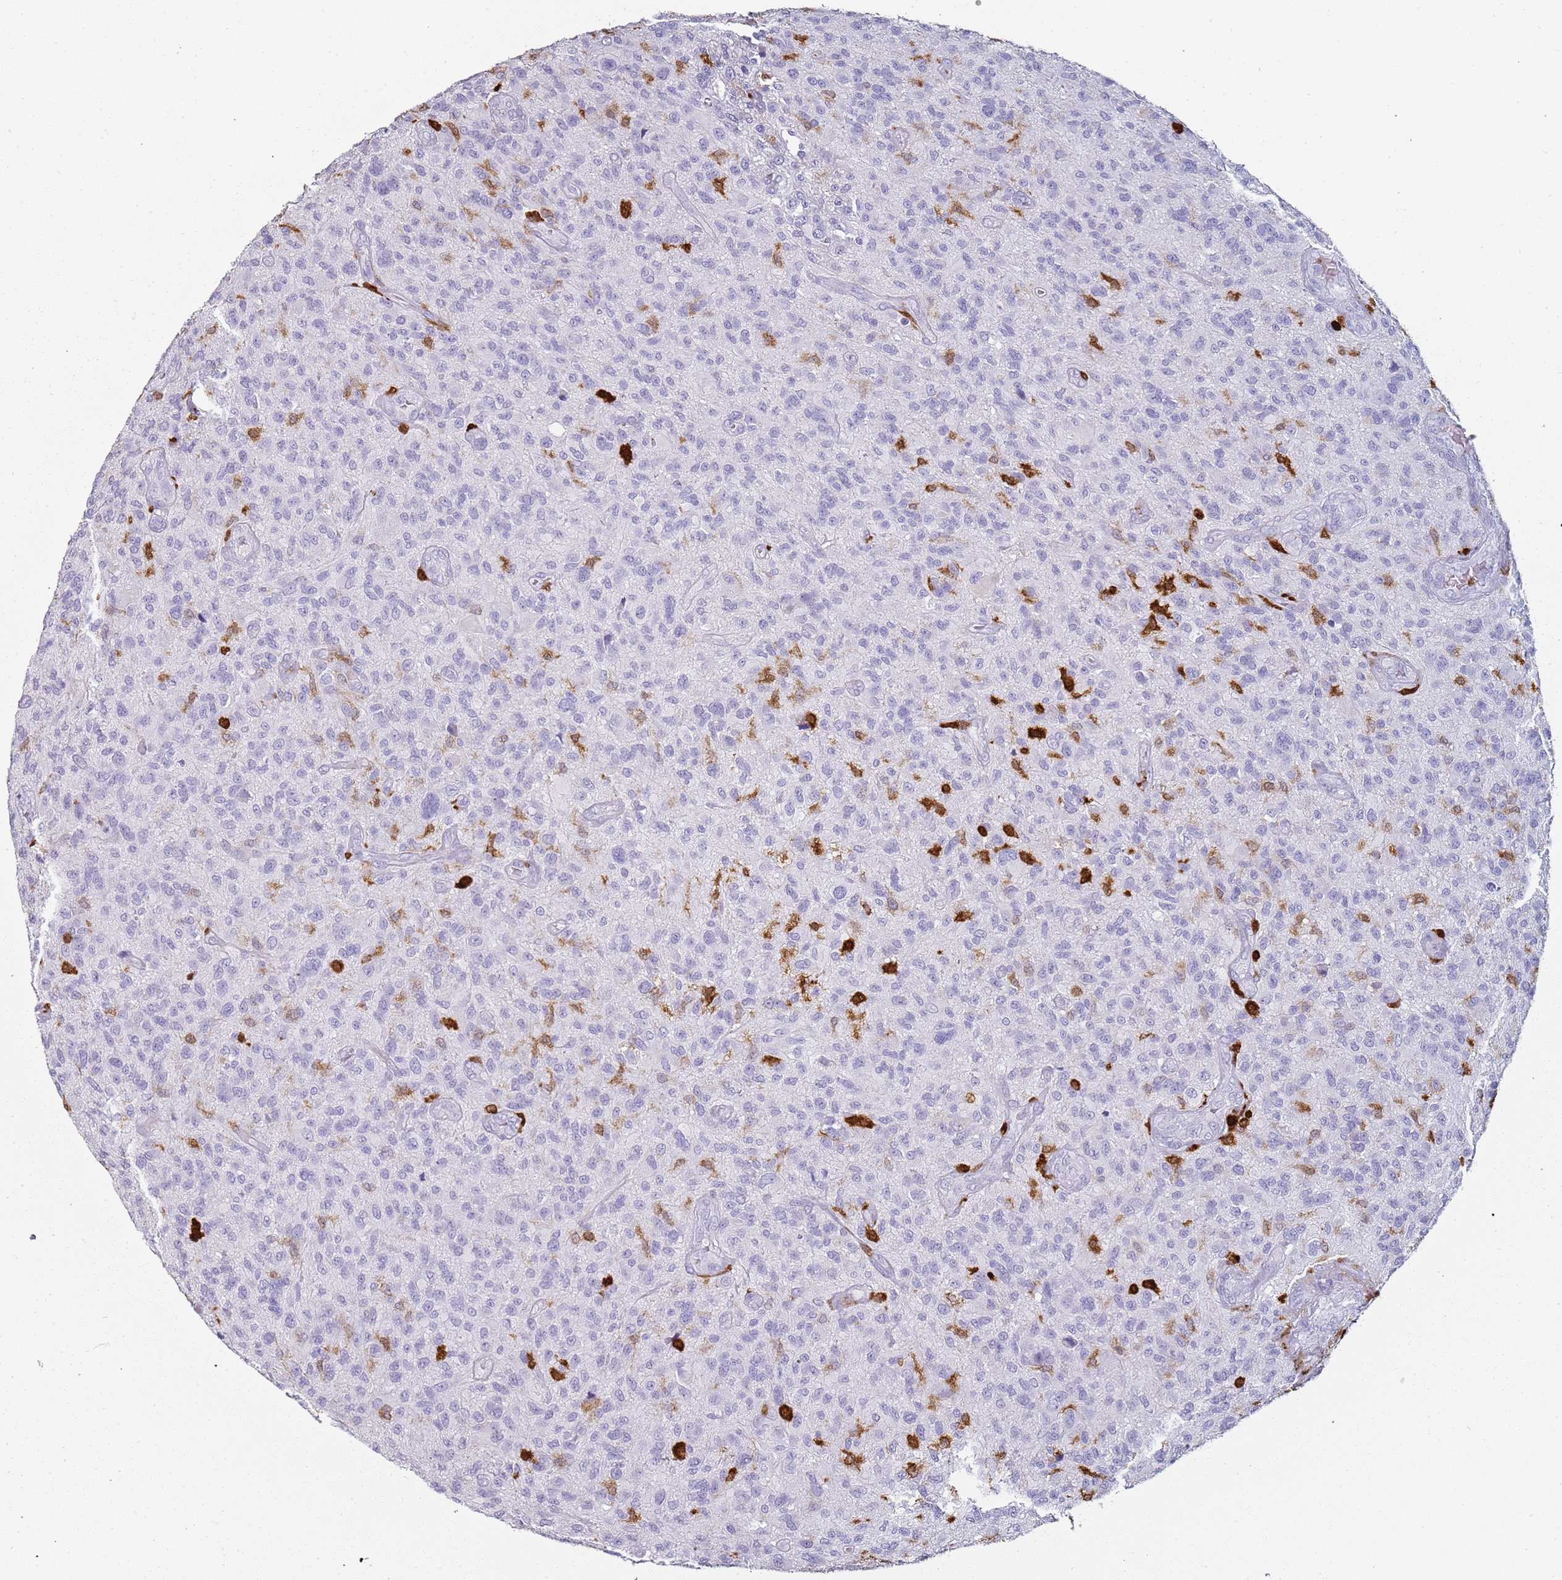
{"staining": {"intensity": "negative", "quantity": "none", "location": "none"}, "tissue": "glioma", "cell_type": "Tumor cells", "image_type": "cancer", "snomed": [{"axis": "morphology", "description": "Glioma, malignant, High grade"}, {"axis": "topography", "description": "Brain"}], "caption": "This is an immunohistochemistry (IHC) image of malignant high-grade glioma. There is no positivity in tumor cells.", "gene": "S100A4", "patient": {"sex": "male", "age": 47}}